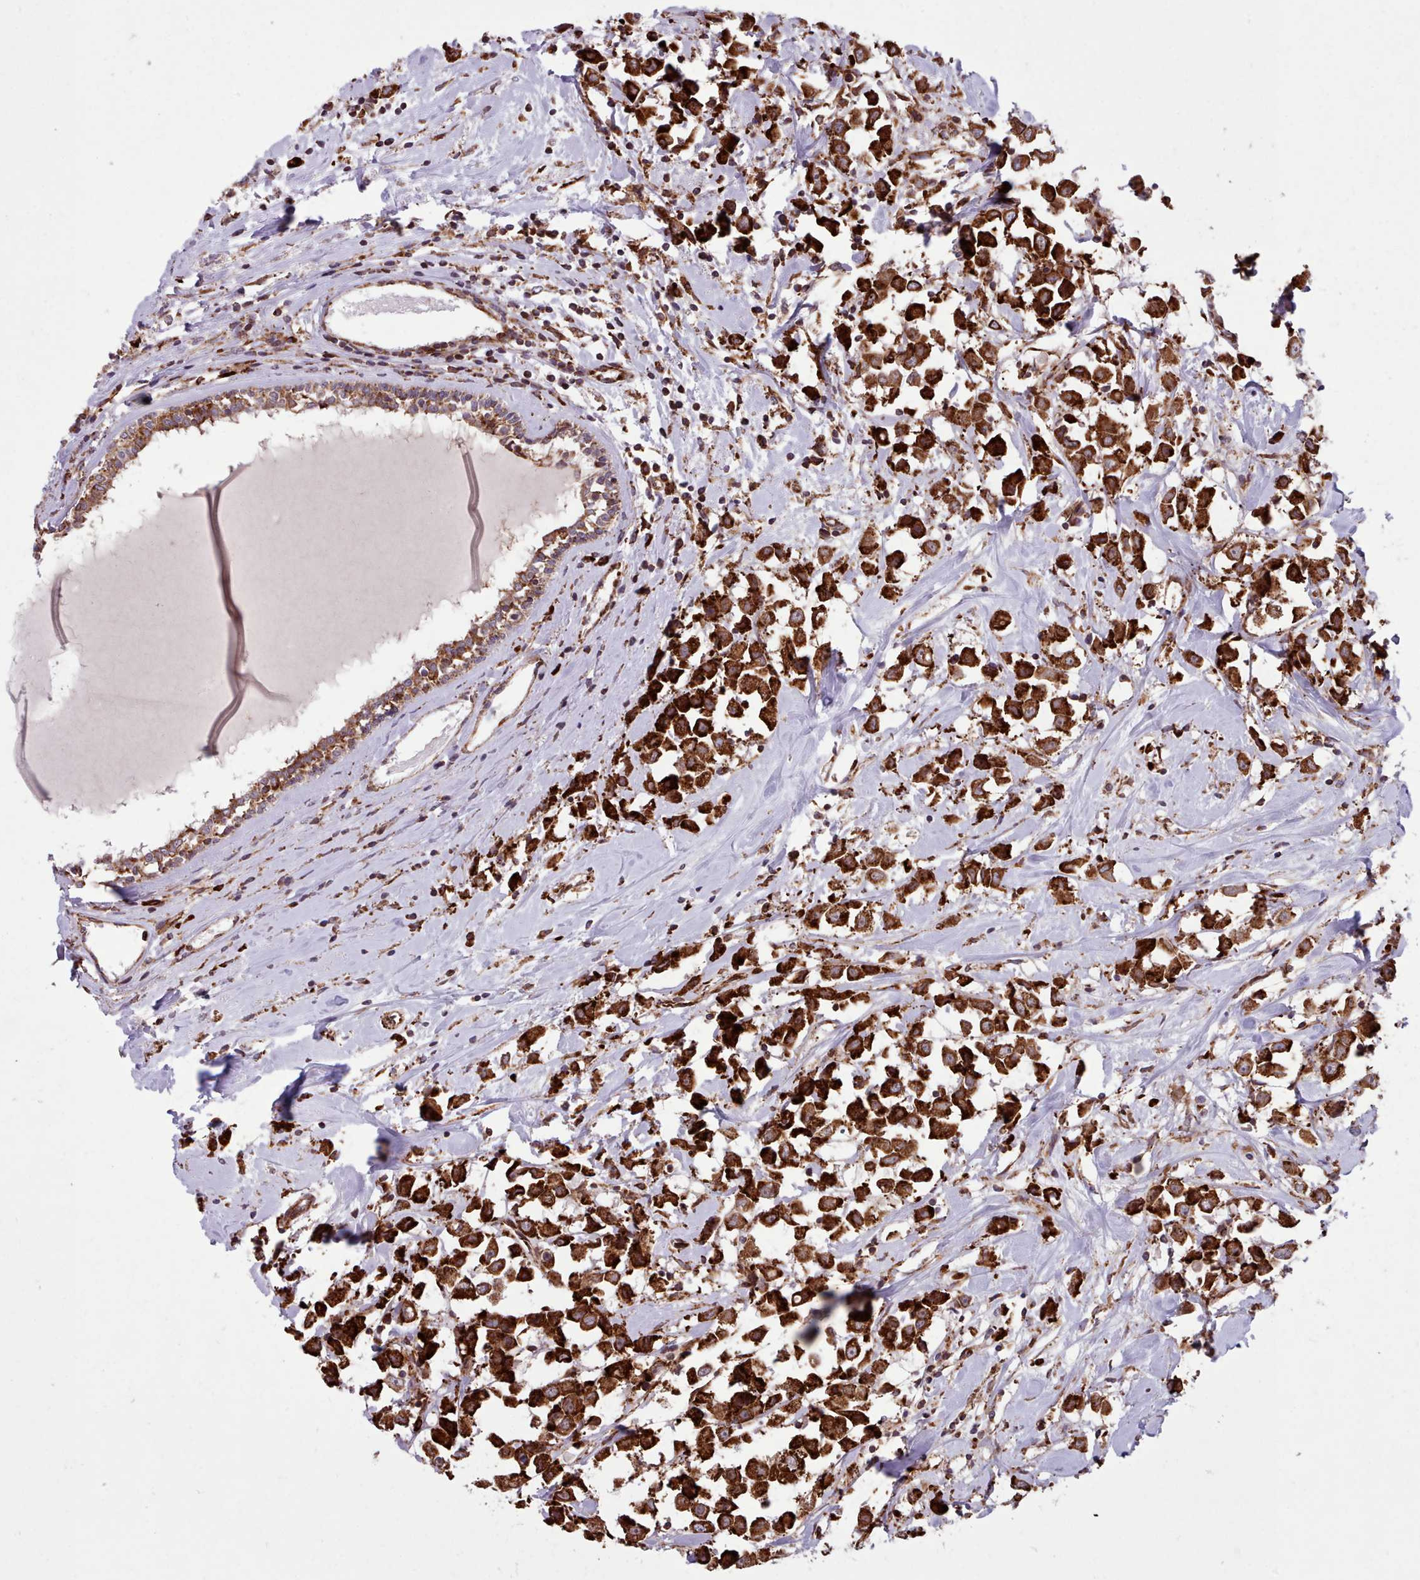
{"staining": {"intensity": "strong", "quantity": ">75%", "location": "cytoplasmic/membranous"}, "tissue": "breast cancer", "cell_type": "Tumor cells", "image_type": "cancer", "snomed": [{"axis": "morphology", "description": "Duct carcinoma"}, {"axis": "topography", "description": "Breast"}], "caption": "There is high levels of strong cytoplasmic/membranous expression in tumor cells of intraductal carcinoma (breast), as demonstrated by immunohistochemical staining (brown color).", "gene": "TTLL3", "patient": {"sex": "female", "age": 61}}